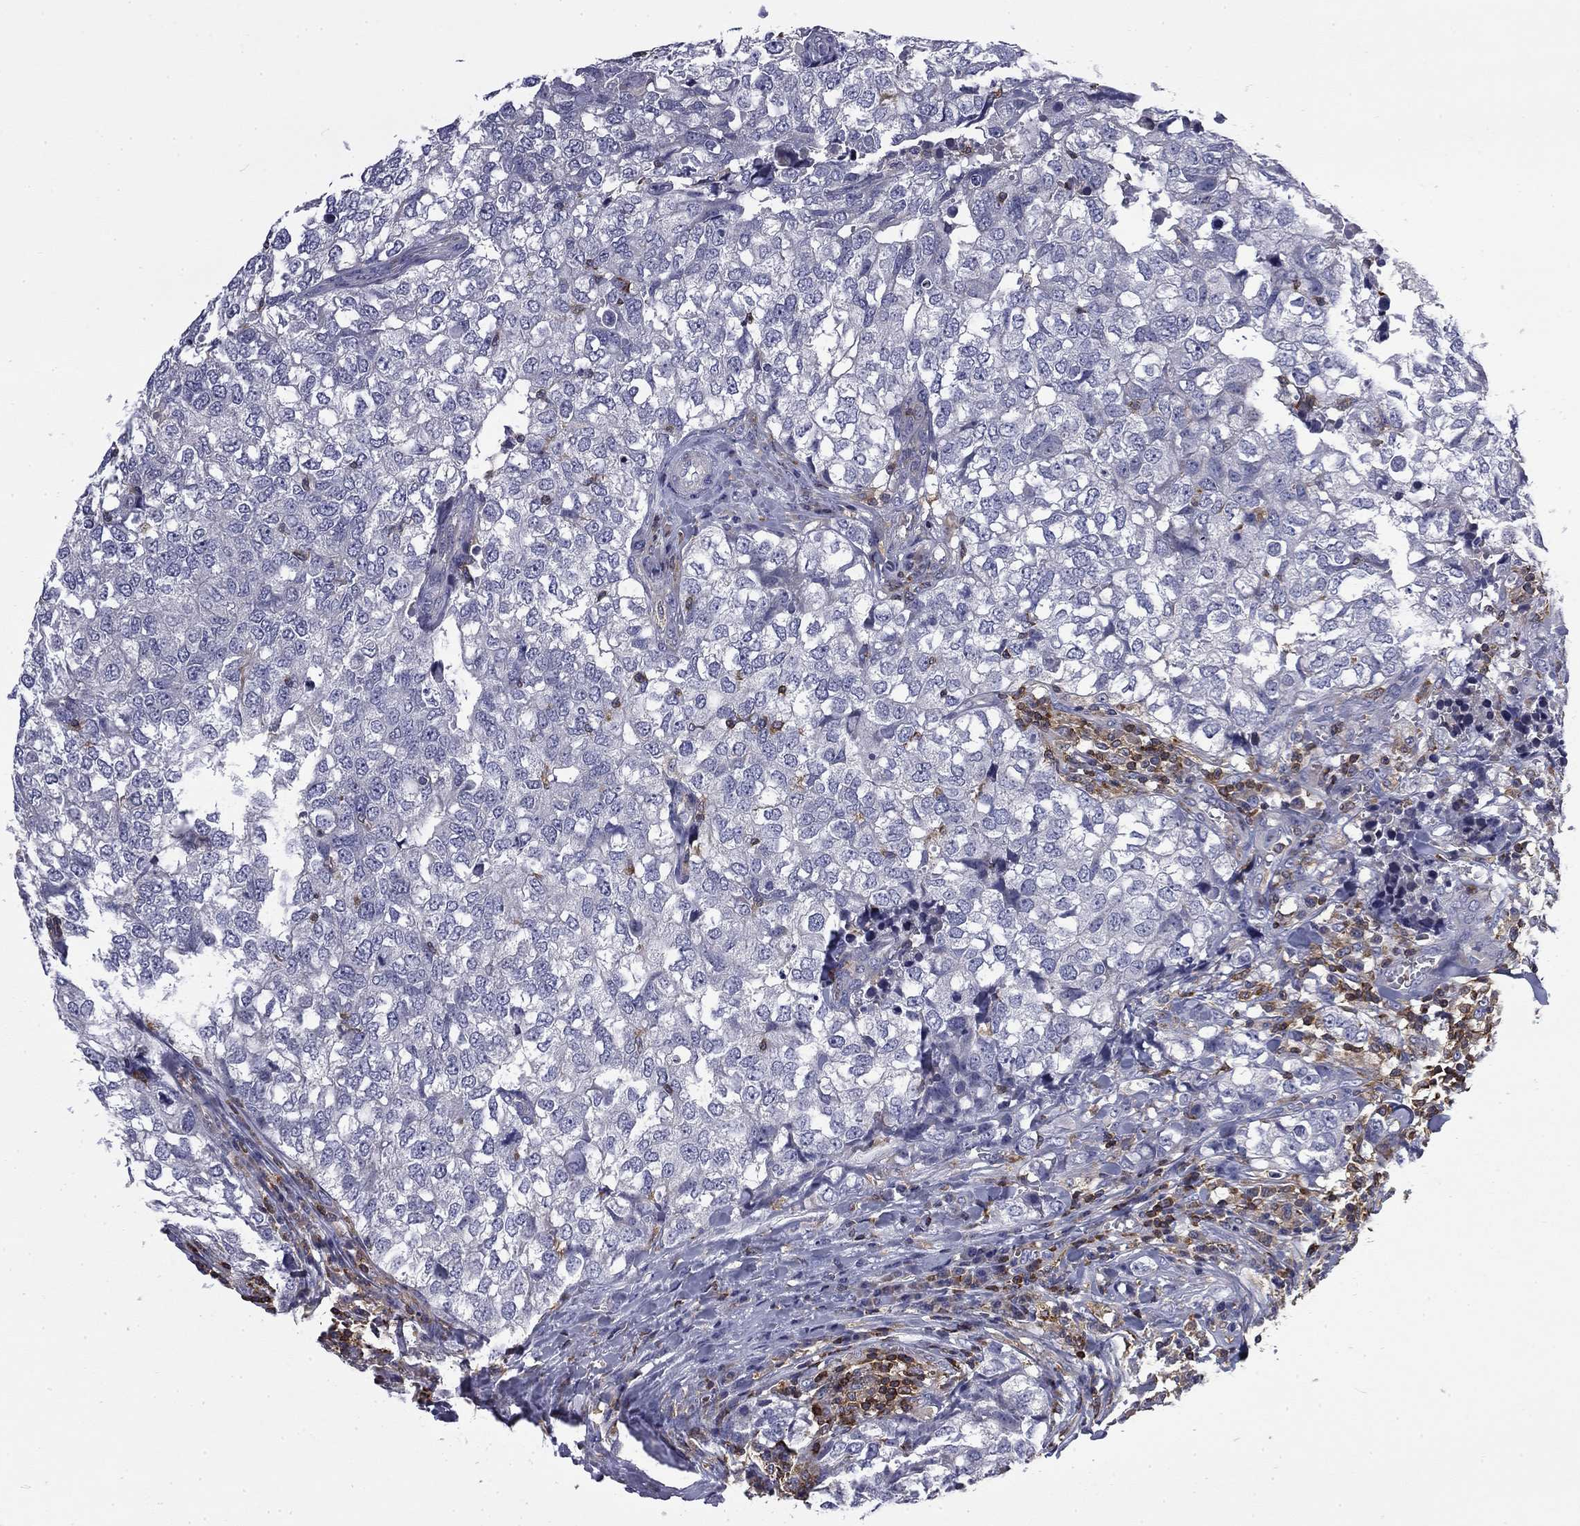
{"staining": {"intensity": "negative", "quantity": "none", "location": "none"}, "tissue": "breast cancer", "cell_type": "Tumor cells", "image_type": "cancer", "snomed": [{"axis": "morphology", "description": "Duct carcinoma"}, {"axis": "topography", "description": "Breast"}], "caption": "Tumor cells show no significant protein expression in breast cancer. Brightfield microscopy of immunohistochemistry stained with DAB (3,3'-diaminobenzidine) (brown) and hematoxylin (blue), captured at high magnification.", "gene": "ARHGAP45", "patient": {"sex": "female", "age": 30}}